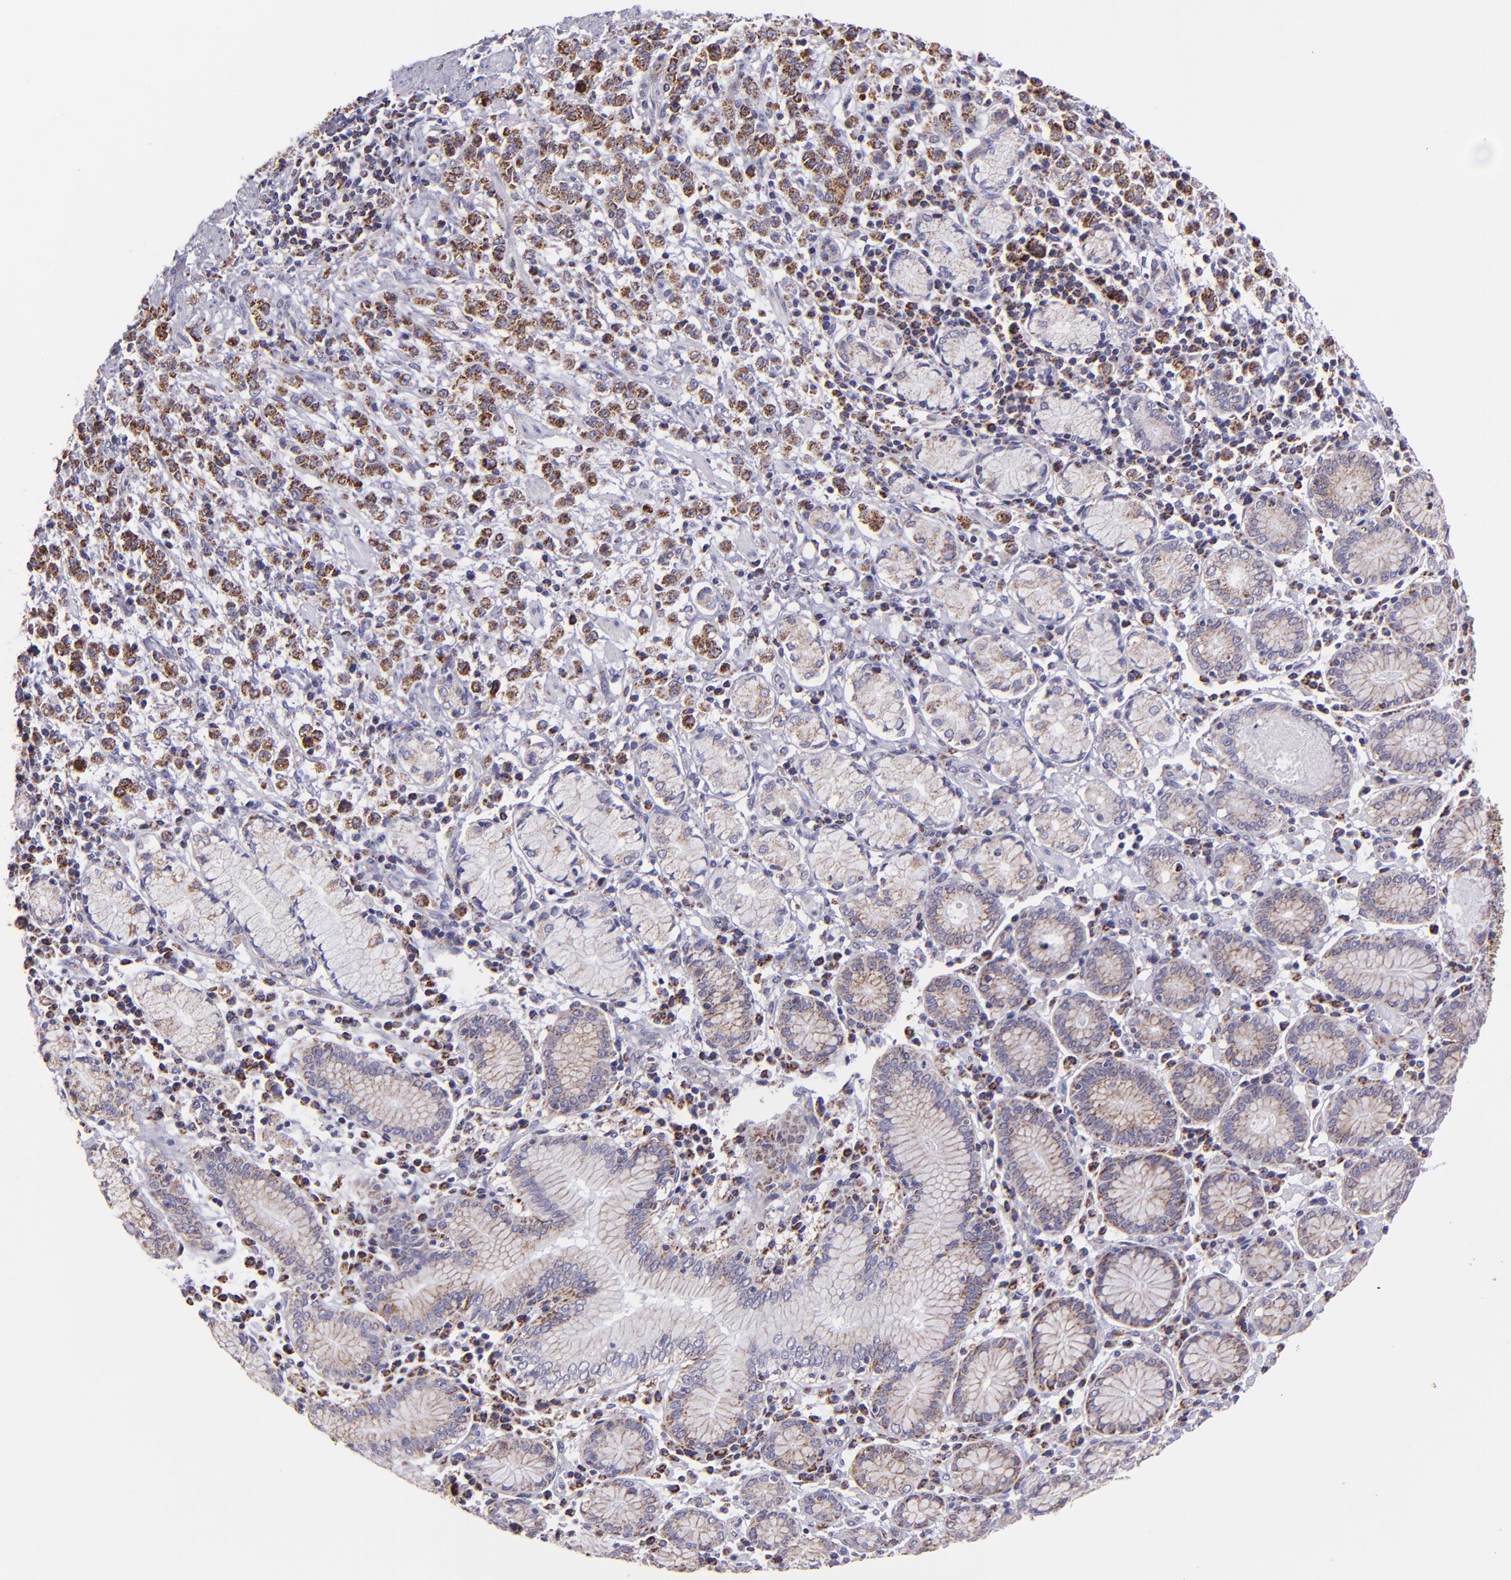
{"staining": {"intensity": "moderate", "quantity": ">75%", "location": "cytoplasmic/membranous"}, "tissue": "stomach cancer", "cell_type": "Tumor cells", "image_type": "cancer", "snomed": [{"axis": "morphology", "description": "Adenocarcinoma, NOS"}, {"axis": "topography", "description": "Stomach, lower"}], "caption": "Immunohistochemical staining of stomach adenocarcinoma displays medium levels of moderate cytoplasmic/membranous protein positivity in approximately >75% of tumor cells.", "gene": "HSPD1", "patient": {"sex": "male", "age": 88}}